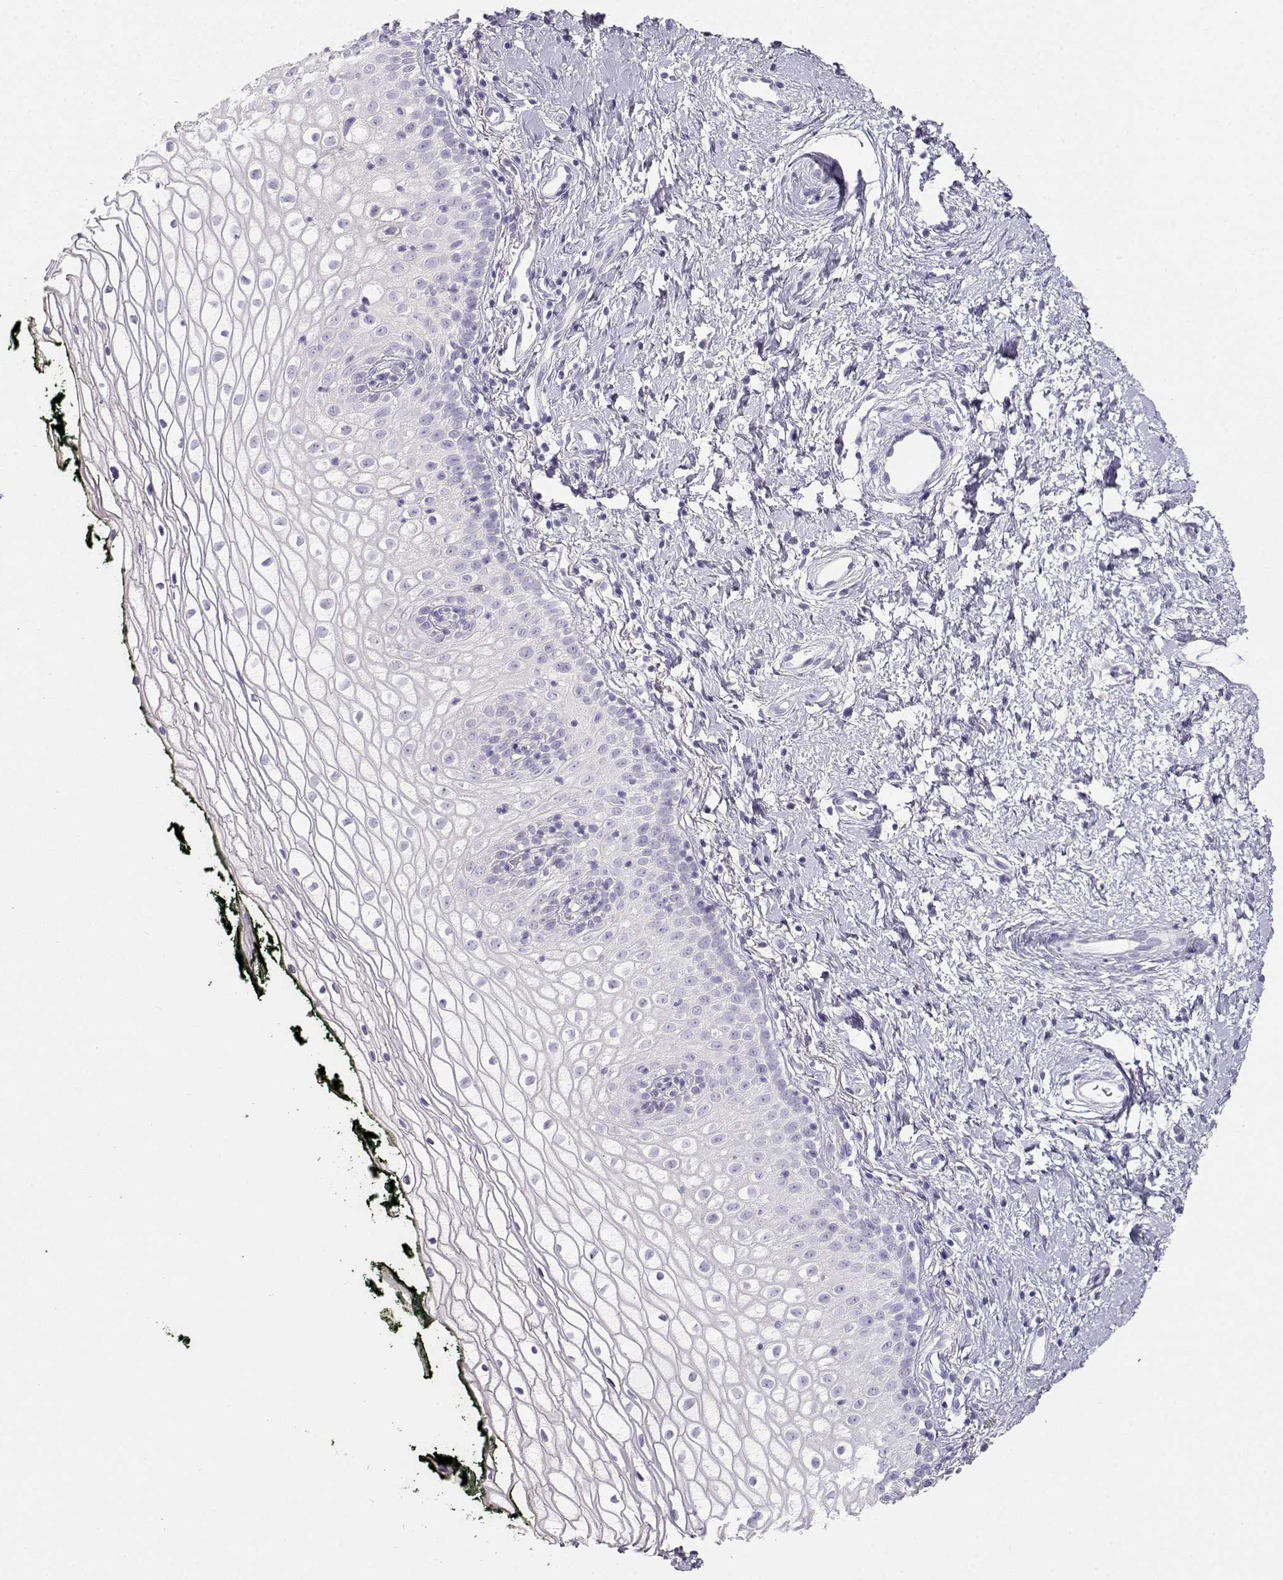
{"staining": {"intensity": "negative", "quantity": "none", "location": "none"}, "tissue": "vagina", "cell_type": "Squamous epithelial cells", "image_type": "normal", "snomed": [{"axis": "morphology", "description": "Normal tissue, NOS"}, {"axis": "topography", "description": "Vagina"}], "caption": "The histopathology image shows no staining of squamous epithelial cells in normal vagina.", "gene": "GPR174", "patient": {"sex": "female", "age": 47}}